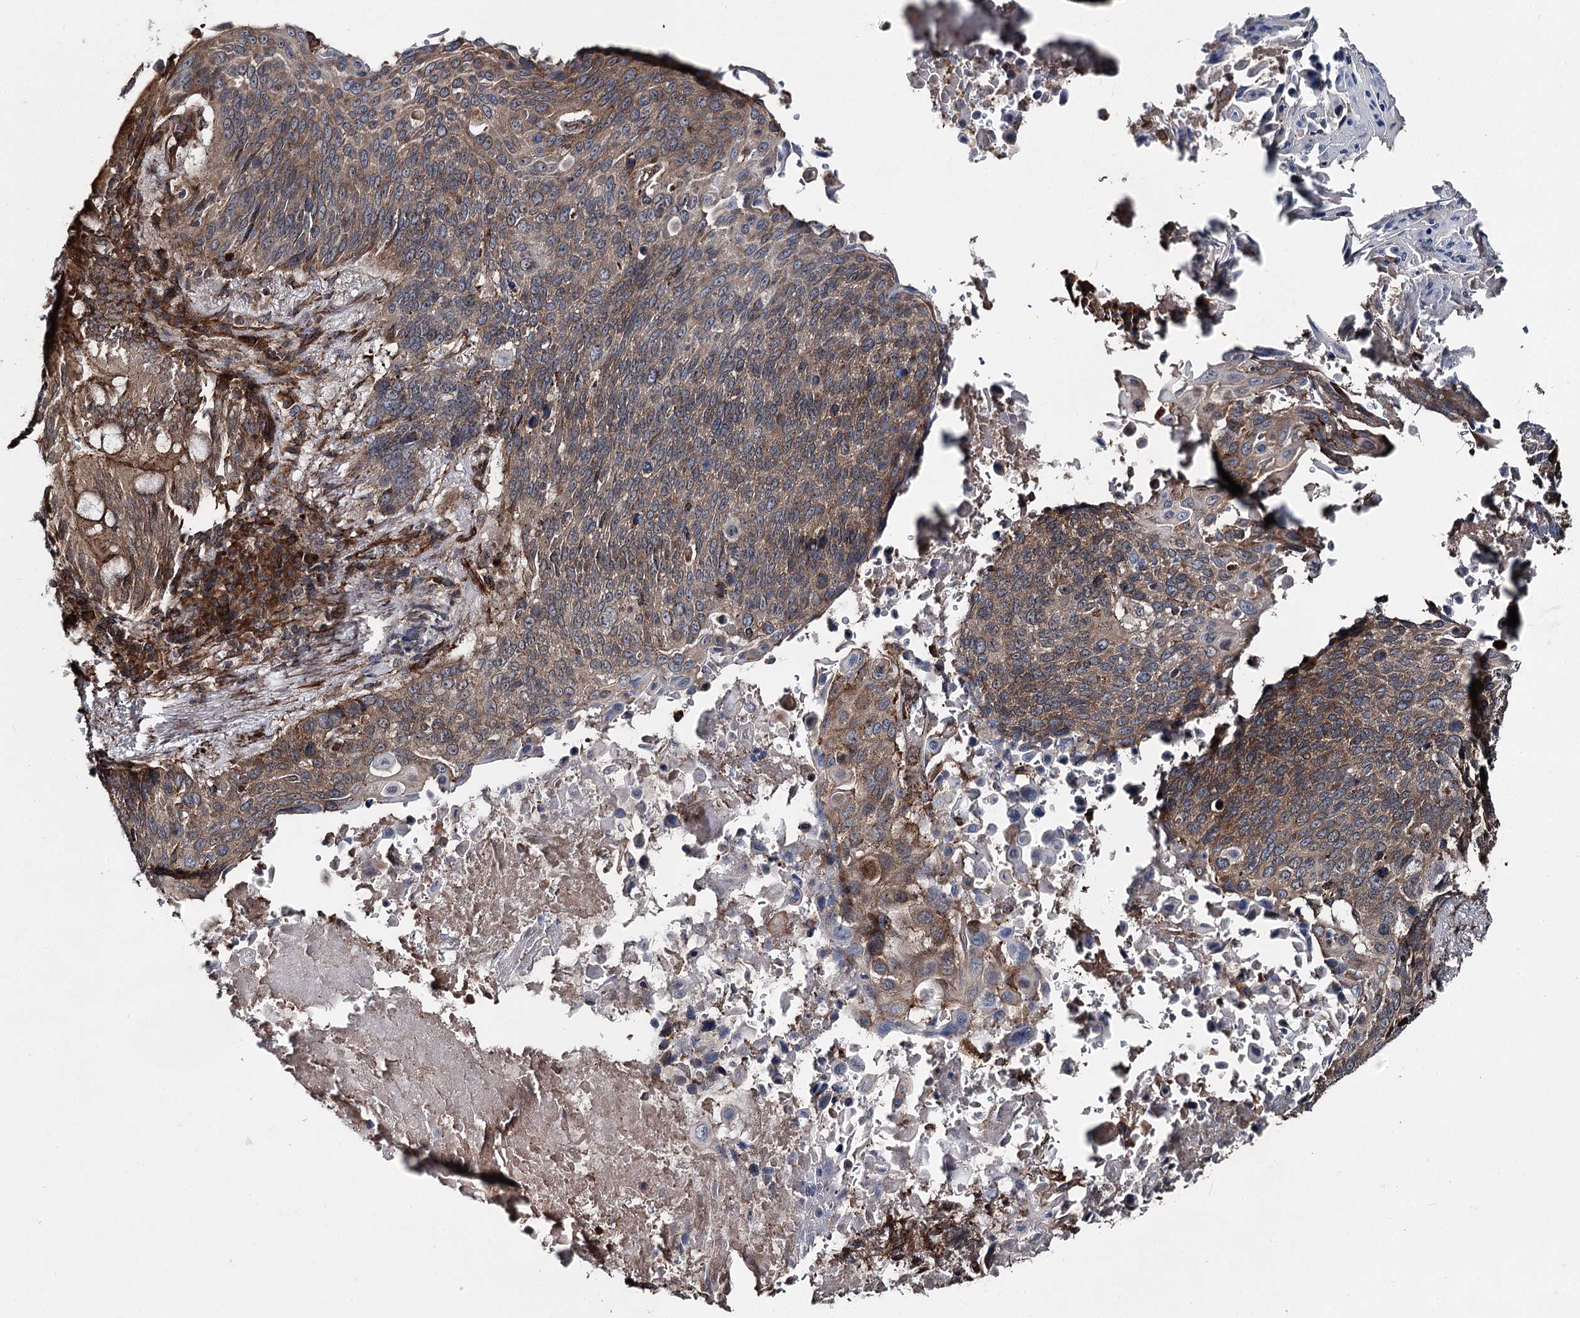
{"staining": {"intensity": "moderate", "quantity": ">75%", "location": "cytoplasmic/membranous"}, "tissue": "lung cancer", "cell_type": "Tumor cells", "image_type": "cancer", "snomed": [{"axis": "morphology", "description": "Squamous cell carcinoma, NOS"}, {"axis": "topography", "description": "Lung"}], "caption": "This is a photomicrograph of immunohistochemistry (IHC) staining of squamous cell carcinoma (lung), which shows moderate positivity in the cytoplasmic/membranous of tumor cells.", "gene": "ITFG2", "patient": {"sex": "male", "age": 66}}